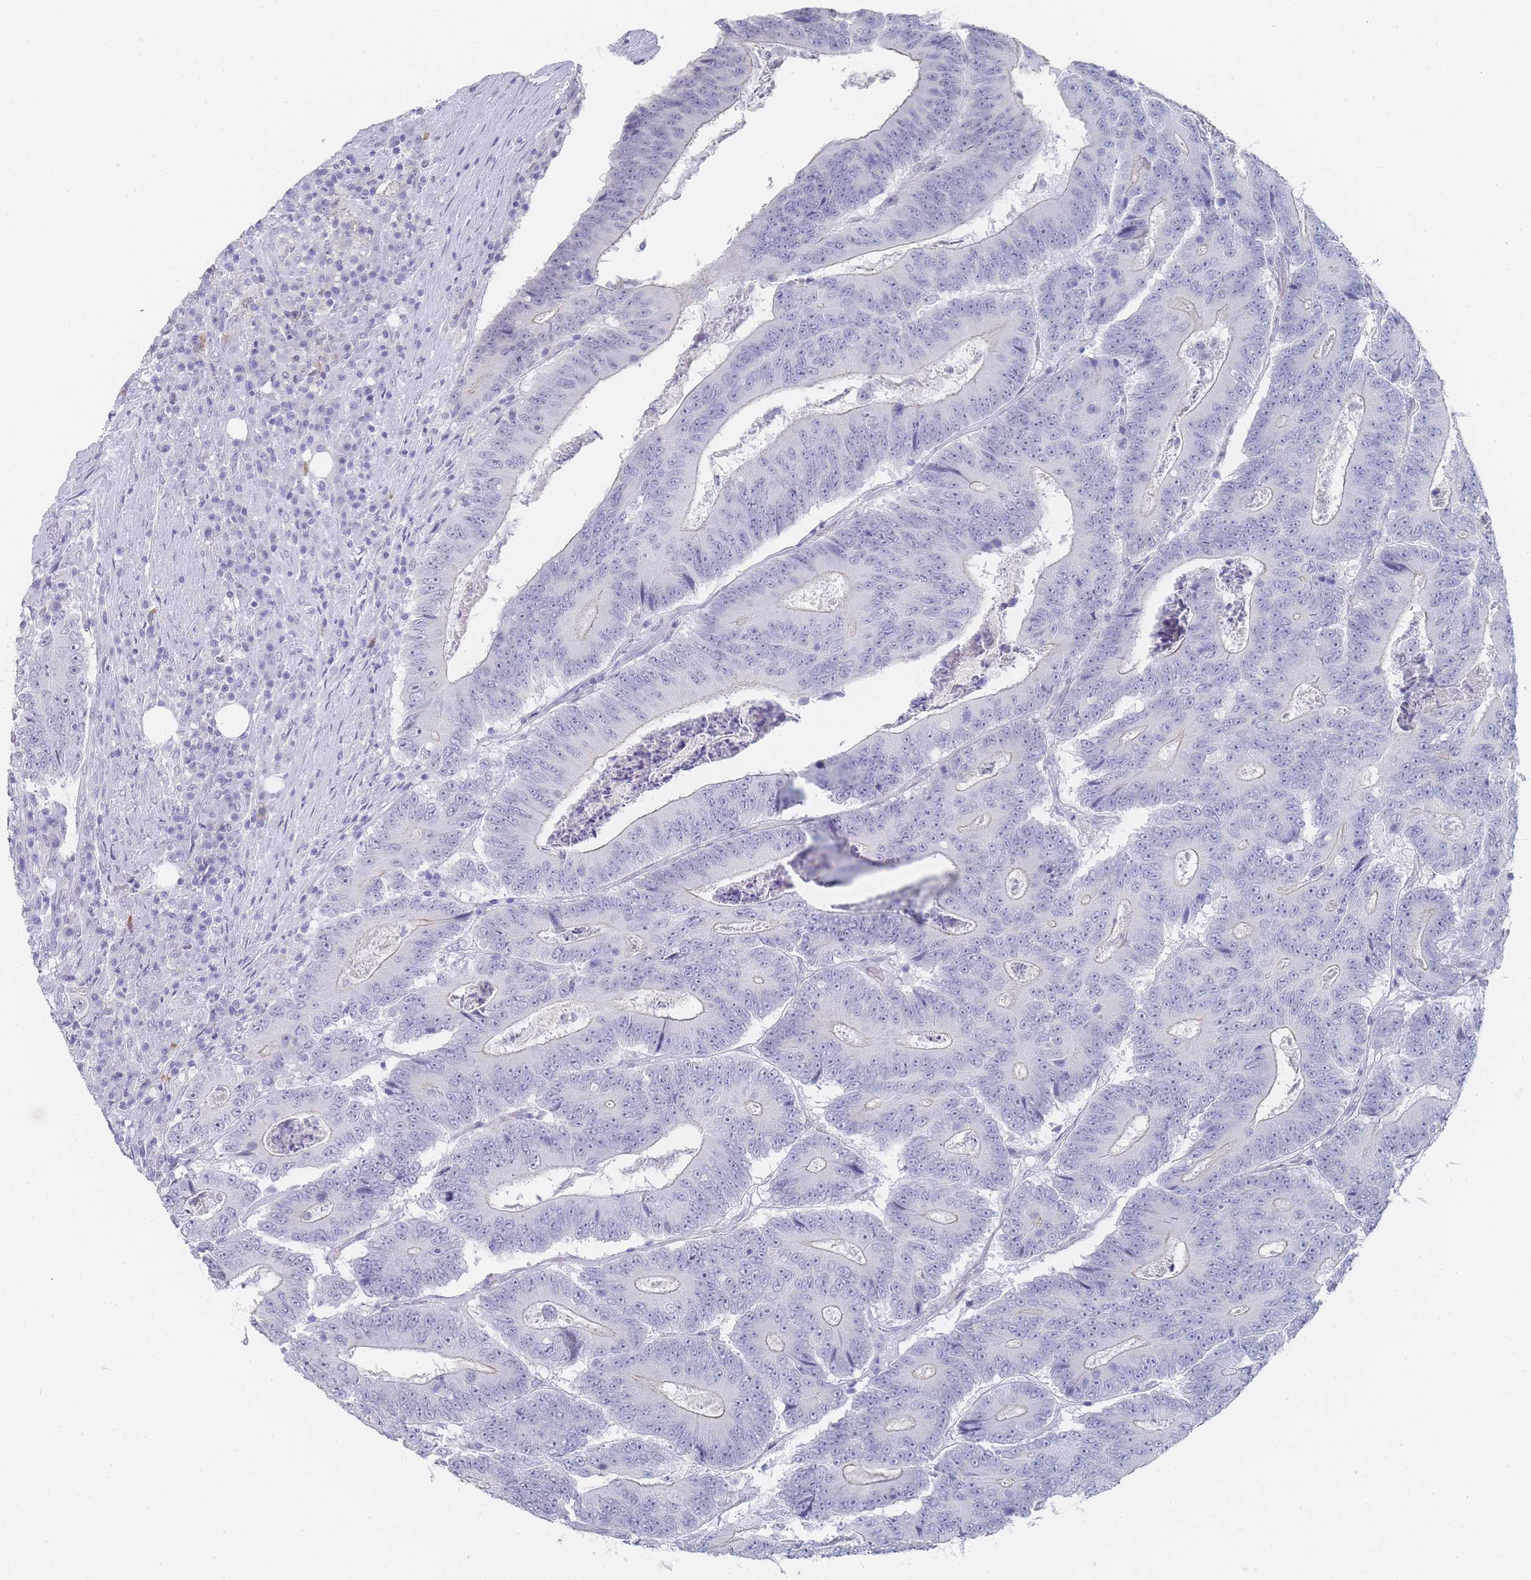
{"staining": {"intensity": "negative", "quantity": "none", "location": "none"}, "tissue": "colorectal cancer", "cell_type": "Tumor cells", "image_type": "cancer", "snomed": [{"axis": "morphology", "description": "Adenocarcinoma, NOS"}, {"axis": "topography", "description": "Colon"}], "caption": "Colorectal cancer was stained to show a protein in brown. There is no significant positivity in tumor cells.", "gene": "IMPG1", "patient": {"sex": "male", "age": 83}}